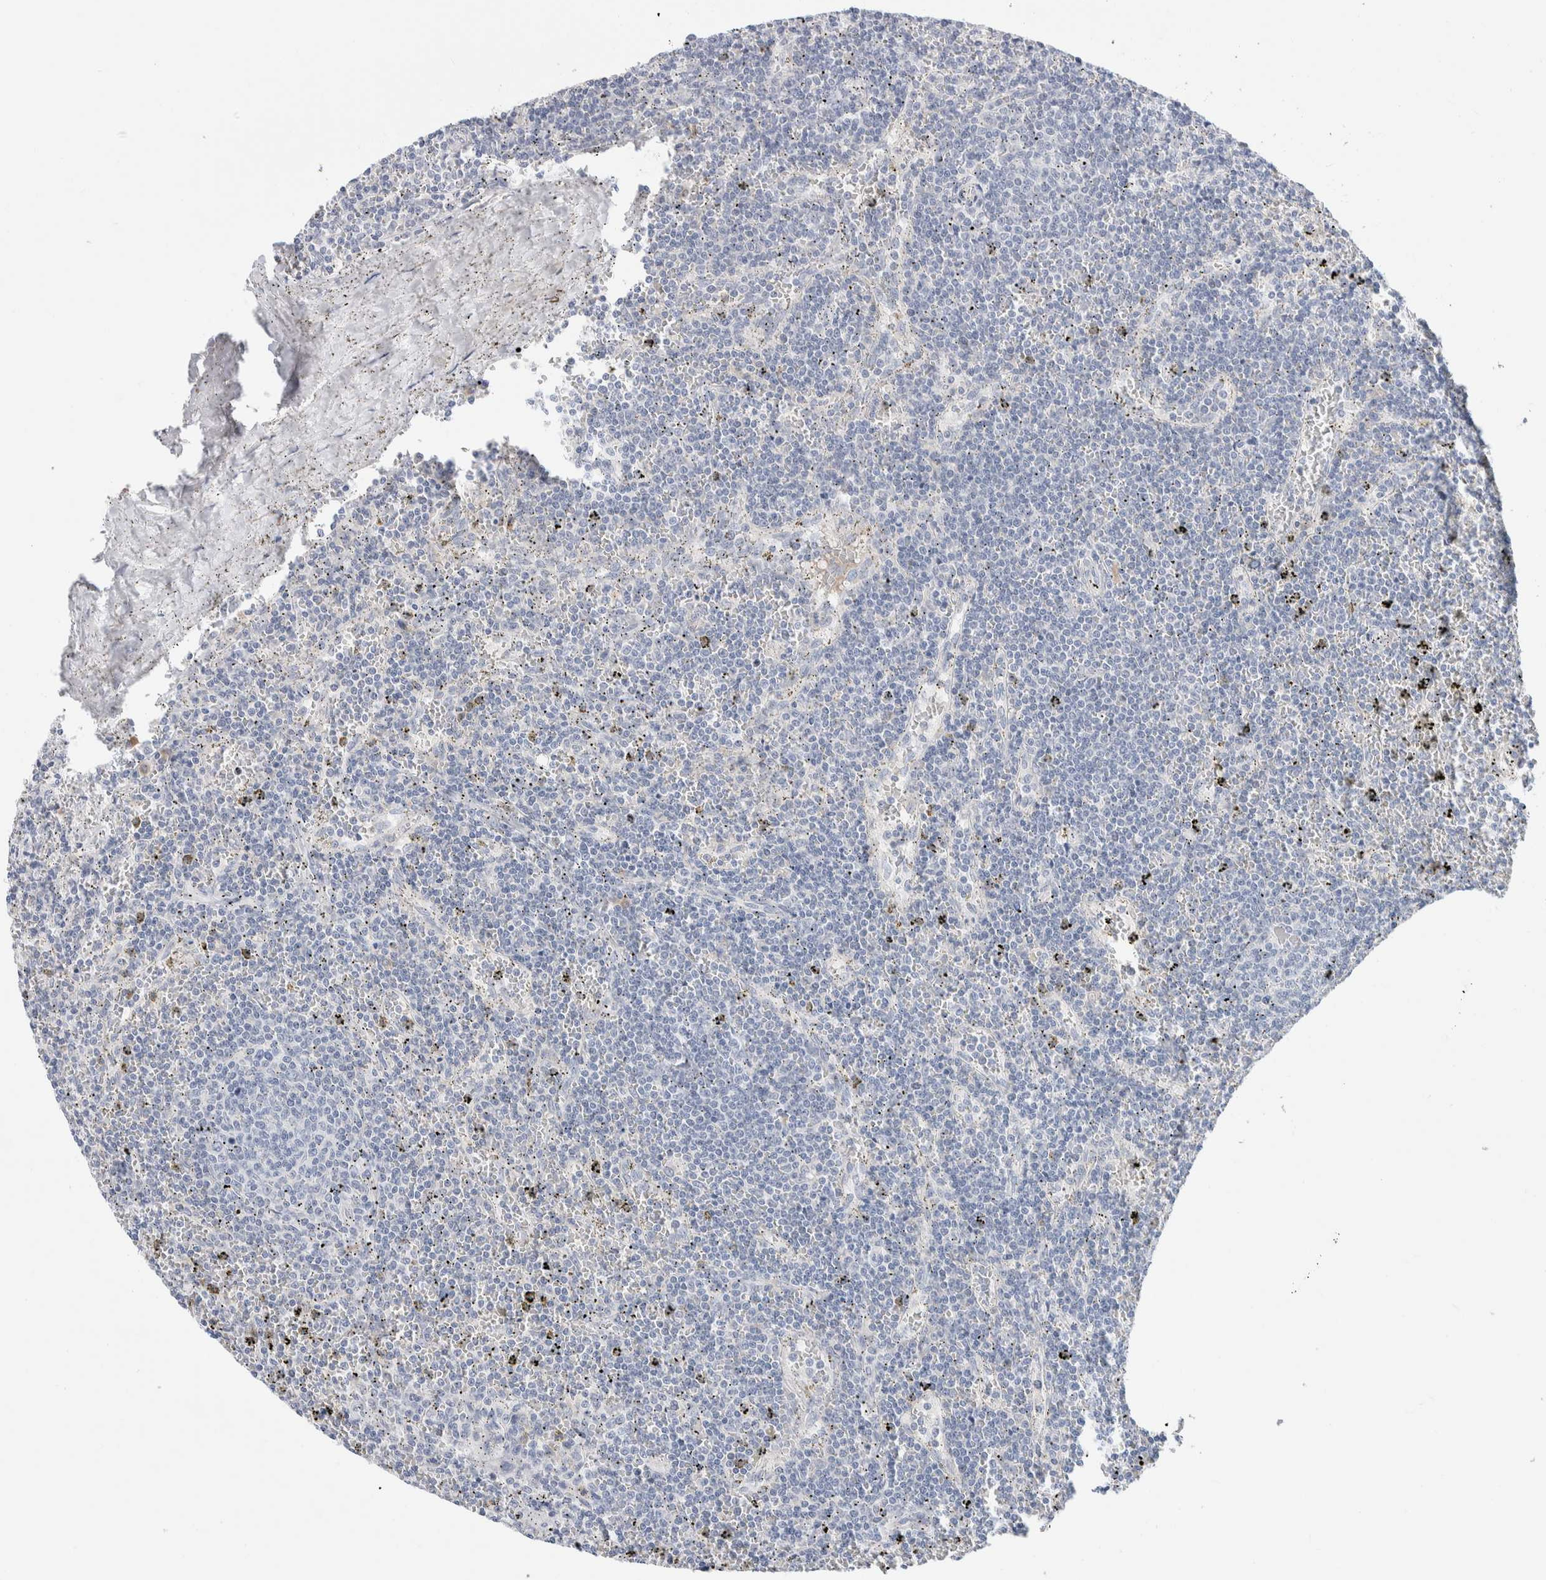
{"staining": {"intensity": "negative", "quantity": "none", "location": "none"}, "tissue": "lymphoma", "cell_type": "Tumor cells", "image_type": "cancer", "snomed": [{"axis": "morphology", "description": "Malignant lymphoma, non-Hodgkin's type, Low grade"}, {"axis": "topography", "description": "Spleen"}], "caption": "This is an IHC photomicrograph of human malignant lymphoma, non-Hodgkin's type (low-grade). There is no positivity in tumor cells.", "gene": "RUSF1", "patient": {"sex": "female", "age": 50}}